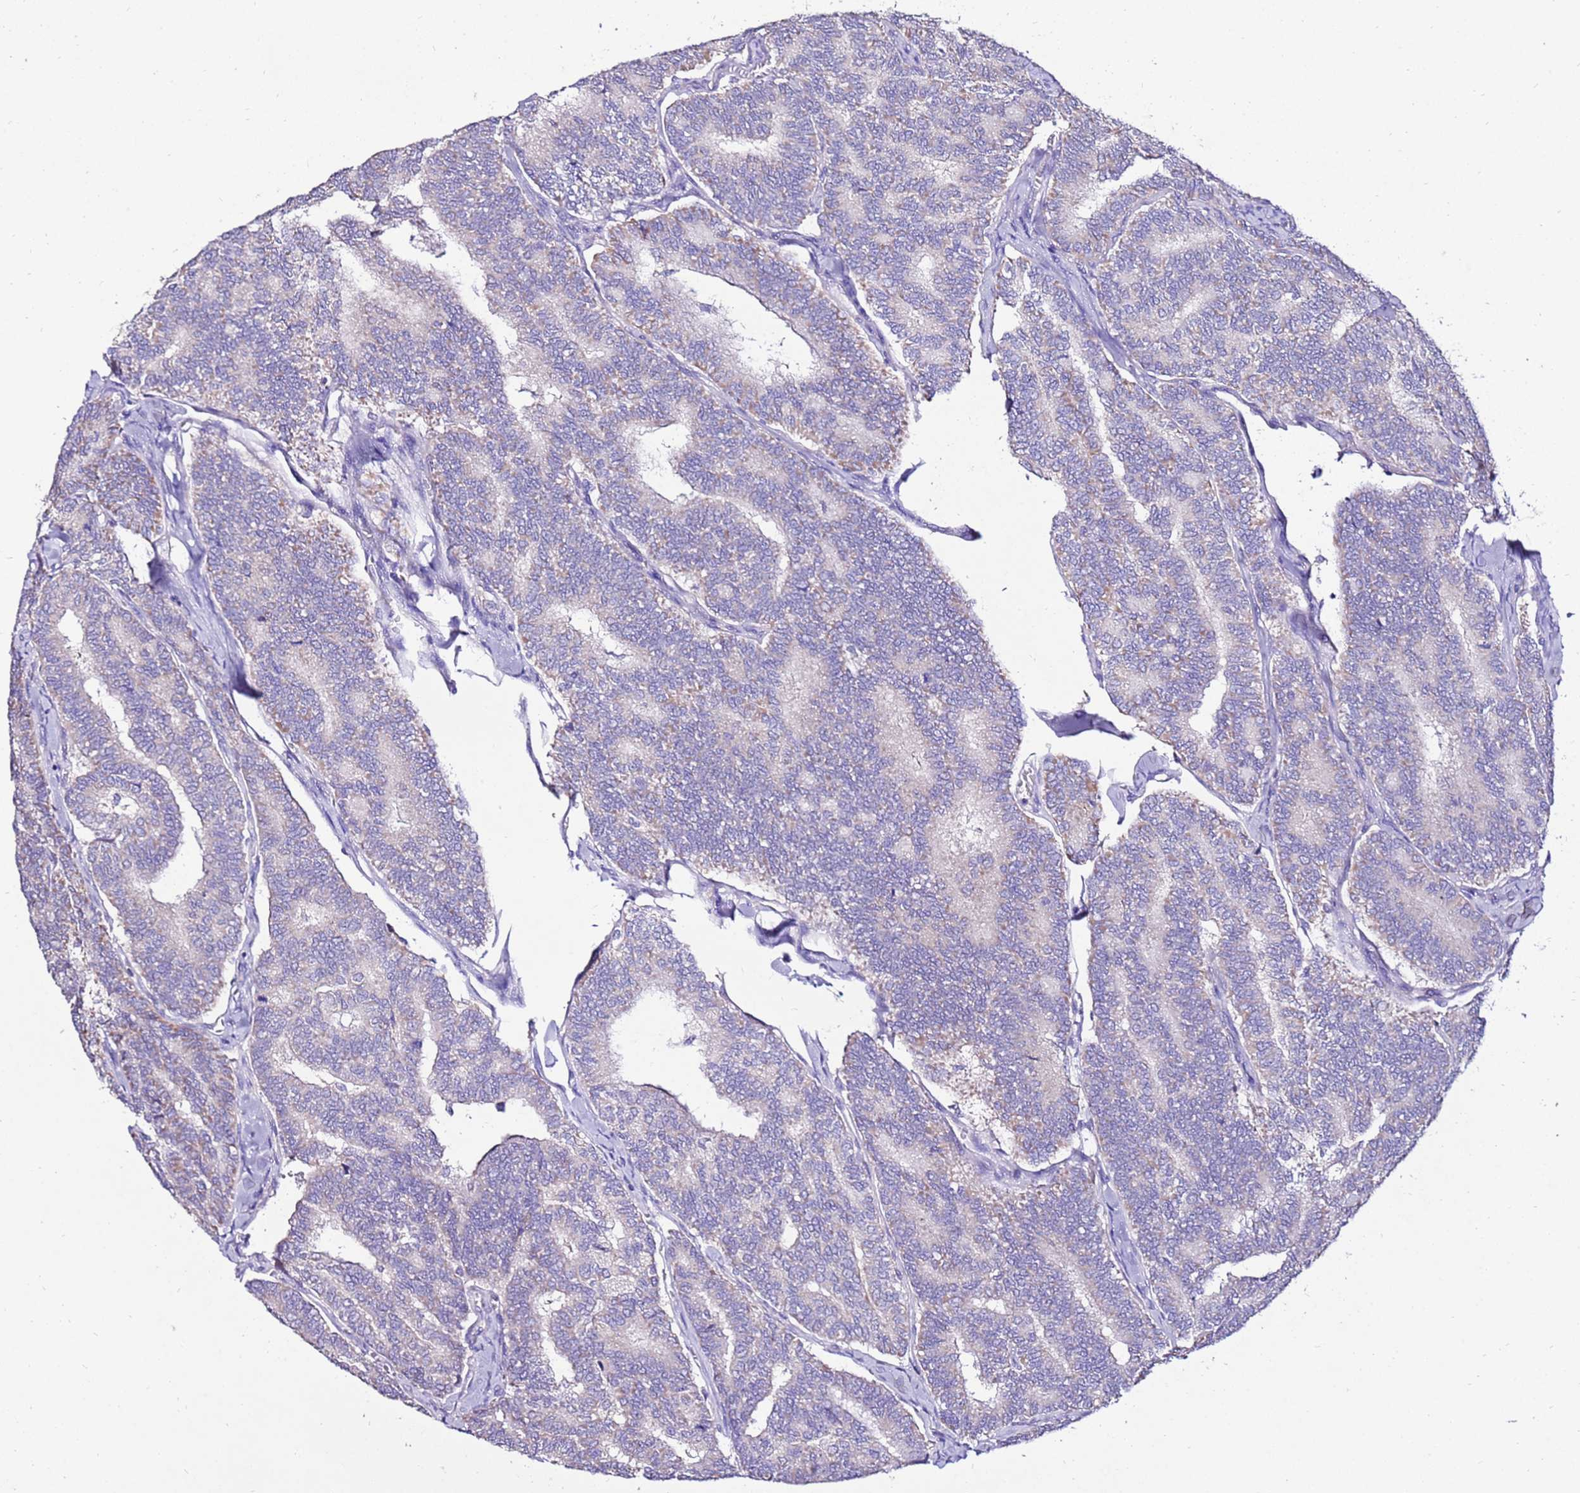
{"staining": {"intensity": "negative", "quantity": "none", "location": "none"}, "tissue": "thyroid cancer", "cell_type": "Tumor cells", "image_type": "cancer", "snomed": [{"axis": "morphology", "description": "Papillary adenocarcinoma, NOS"}, {"axis": "topography", "description": "Thyroid gland"}], "caption": "DAB (3,3'-diaminobenzidine) immunohistochemical staining of thyroid cancer reveals no significant expression in tumor cells.", "gene": "TMEM106C", "patient": {"sex": "female", "age": 35}}